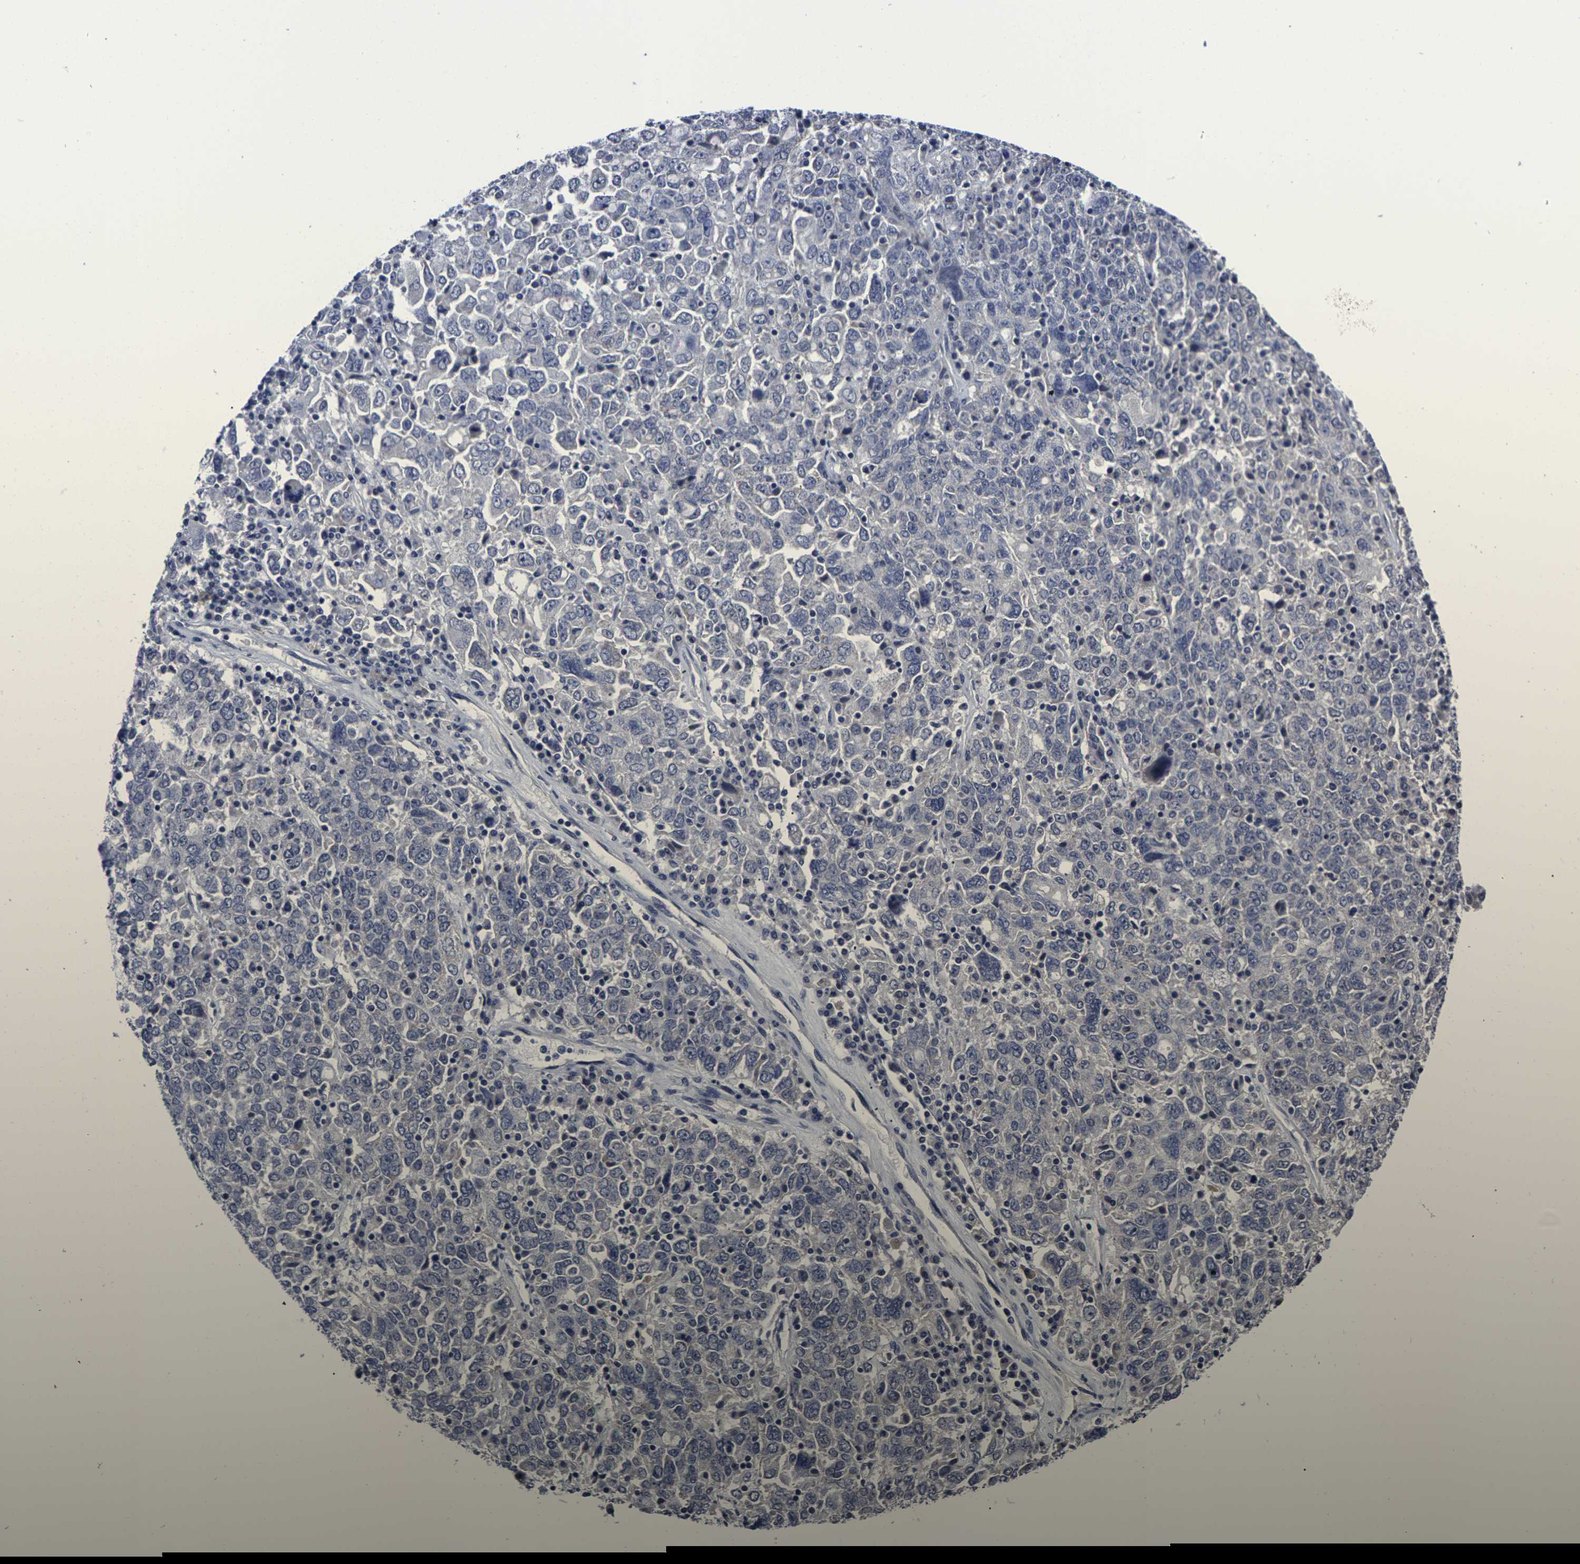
{"staining": {"intensity": "negative", "quantity": "none", "location": "none"}, "tissue": "ovarian cancer", "cell_type": "Tumor cells", "image_type": "cancer", "snomed": [{"axis": "morphology", "description": "Carcinoma, endometroid"}, {"axis": "topography", "description": "Ovary"}], "caption": "A high-resolution photomicrograph shows IHC staining of ovarian cancer (endometroid carcinoma), which reveals no significant expression in tumor cells.", "gene": "MSANTD4", "patient": {"sex": "female", "age": 62}}